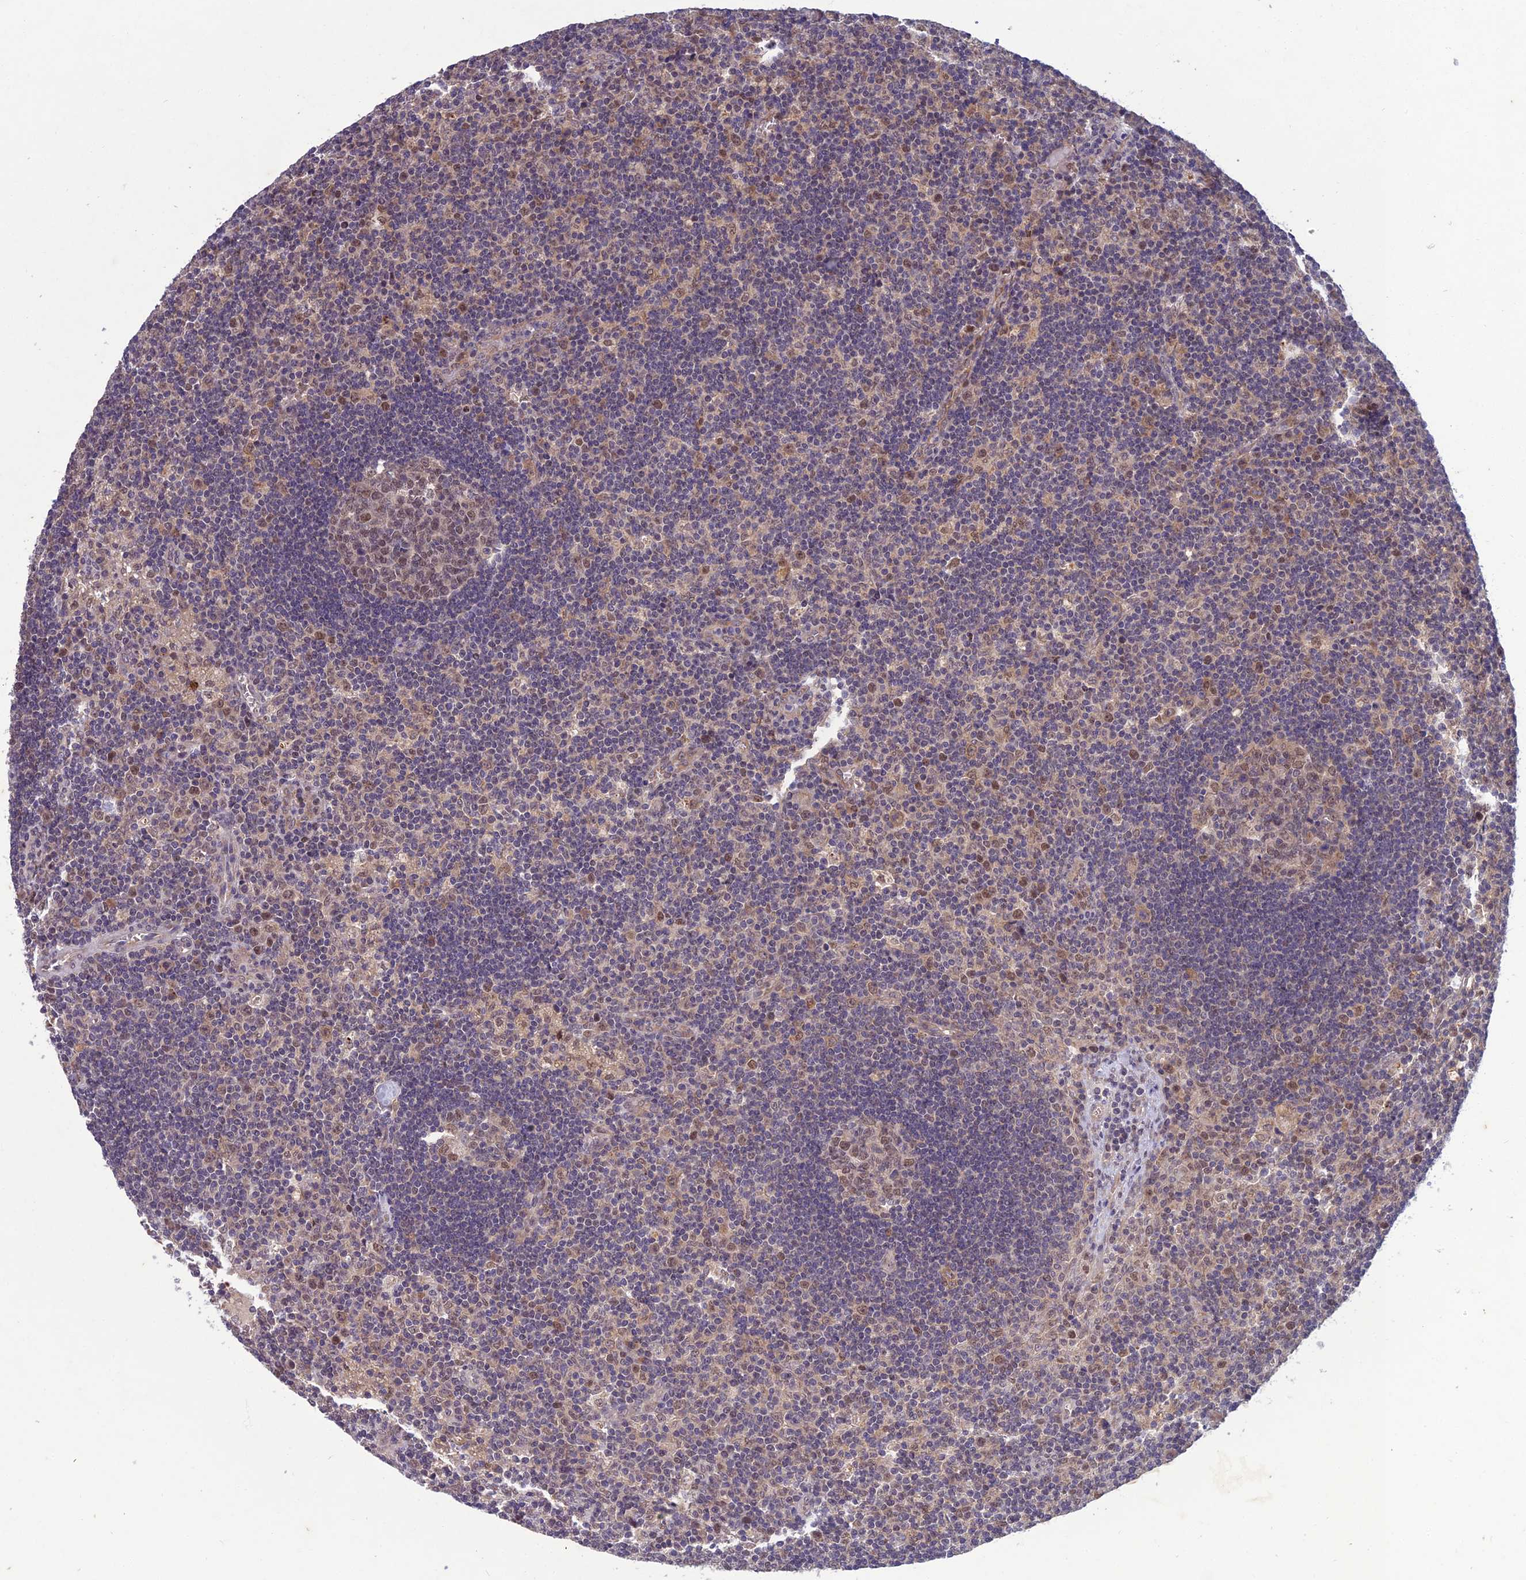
{"staining": {"intensity": "weak", "quantity": "25%-75%", "location": "nuclear"}, "tissue": "lymph node", "cell_type": "Germinal center cells", "image_type": "normal", "snomed": [{"axis": "morphology", "description": "Normal tissue, NOS"}, {"axis": "topography", "description": "Lymph node"}], "caption": "IHC (DAB) staining of unremarkable human lymph node shows weak nuclear protein expression in approximately 25%-75% of germinal center cells. (IHC, brightfield microscopy, high magnification).", "gene": "GIPC1", "patient": {"sex": "male", "age": 58}}